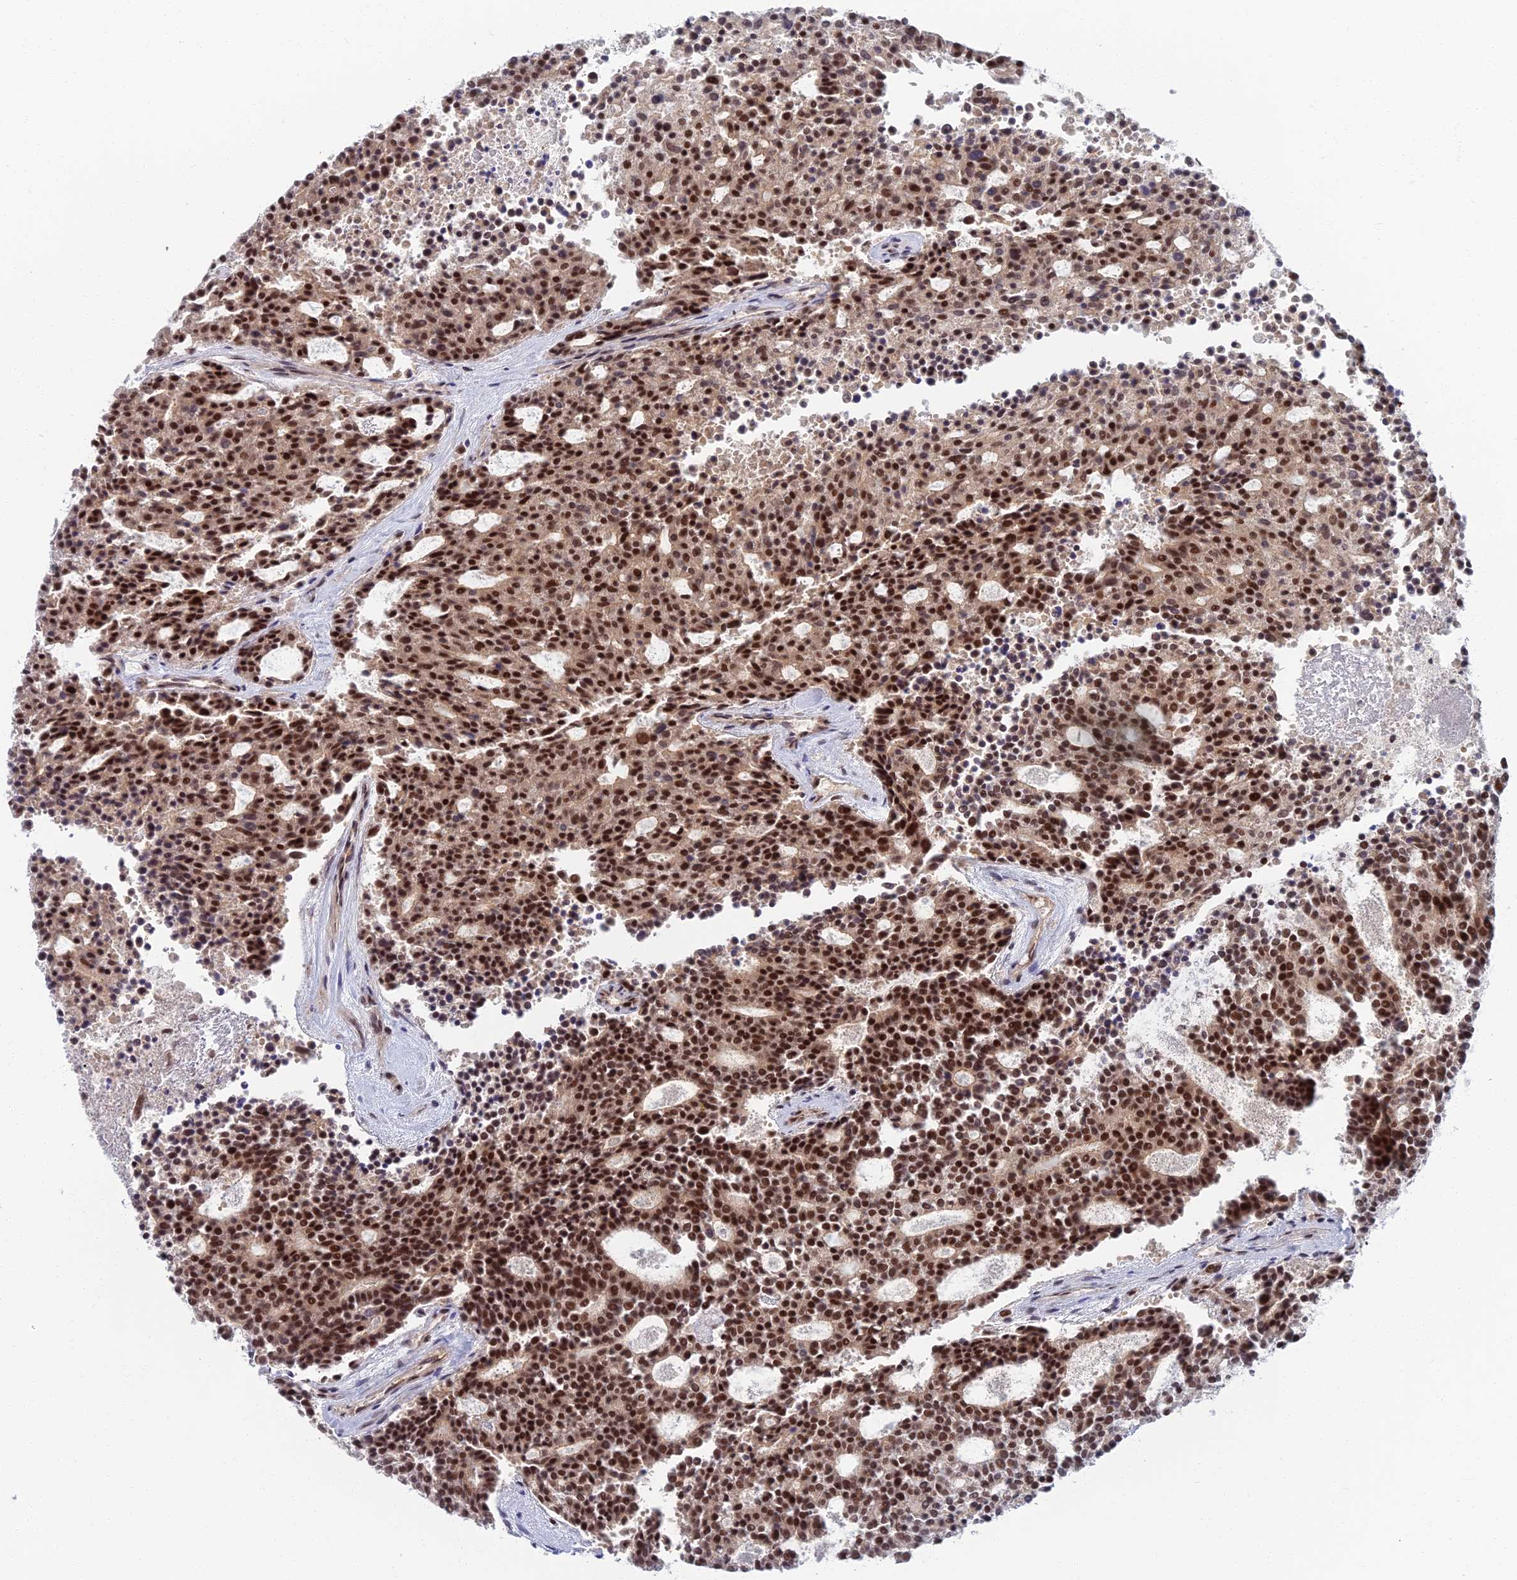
{"staining": {"intensity": "strong", "quantity": ">75%", "location": "nuclear"}, "tissue": "carcinoid", "cell_type": "Tumor cells", "image_type": "cancer", "snomed": [{"axis": "morphology", "description": "Carcinoid, malignant, NOS"}, {"axis": "topography", "description": "Pancreas"}], "caption": "Immunohistochemical staining of carcinoid exhibits high levels of strong nuclear staining in about >75% of tumor cells. The protein of interest is shown in brown color, while the nuclei are stained blue.", "gene": "TCEA2", "patient": {"sex": "female", "age": 54}}